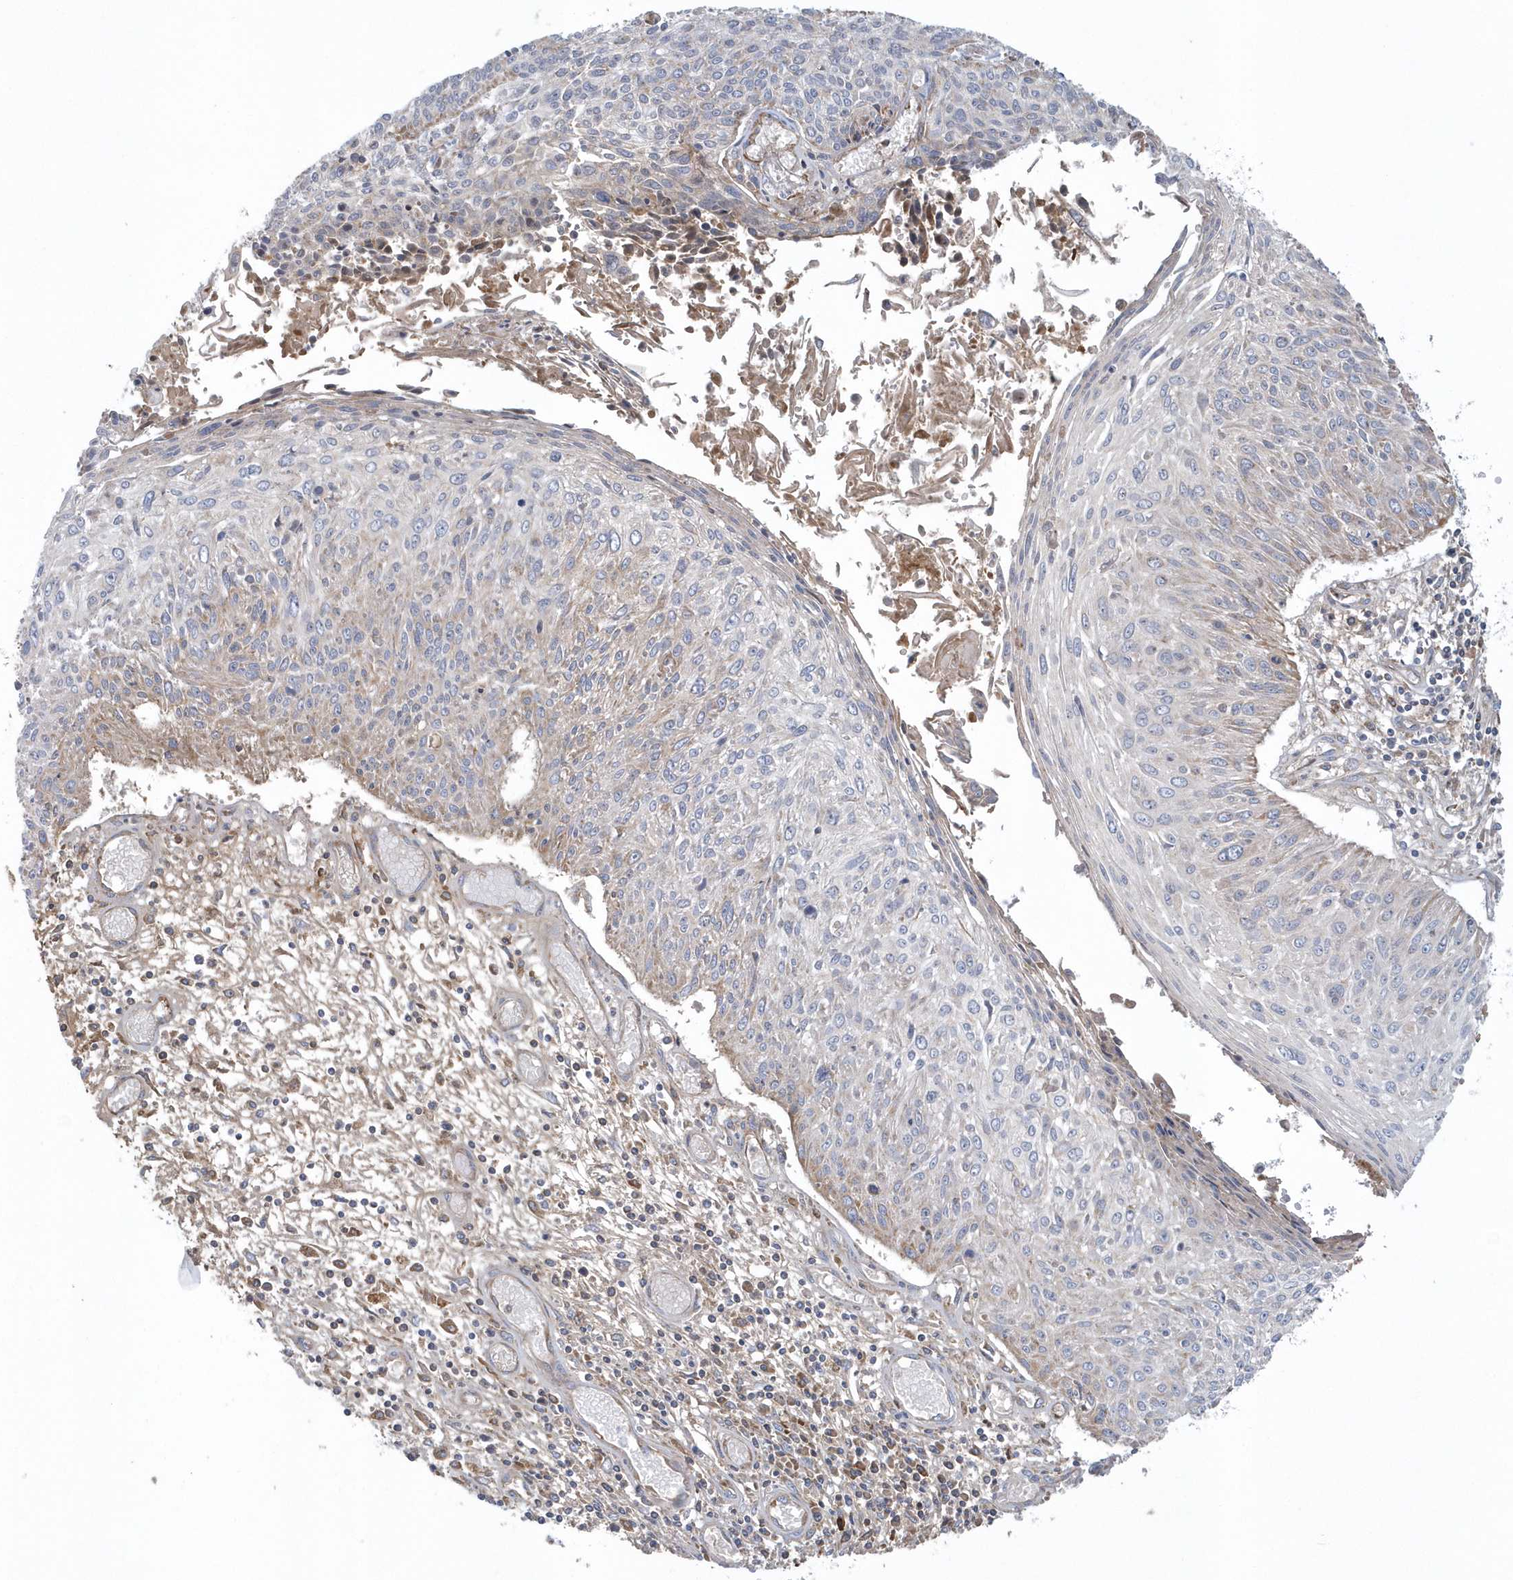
{"staining": {"intensity": "negative", "quantity": "none", "location": "none"}, "tissue": "cervical cancer", "cell_type": "Tumor cells", "image_type": "cancer", "snomed": [{"axis": "morphology", "description": "Squamous cell carcinoma, NOS"}, {"axis": "topography", "description": "Cervix"}], "caption": "An immunohistochemistry (IHC) image of squamous cell carcinoma (cervical) is shown. There is no staining in tumor cells of squamous cell carcinoma (cervical).", "gene": "SPATA18", "patient": {"sex": "female", "age": 51}}